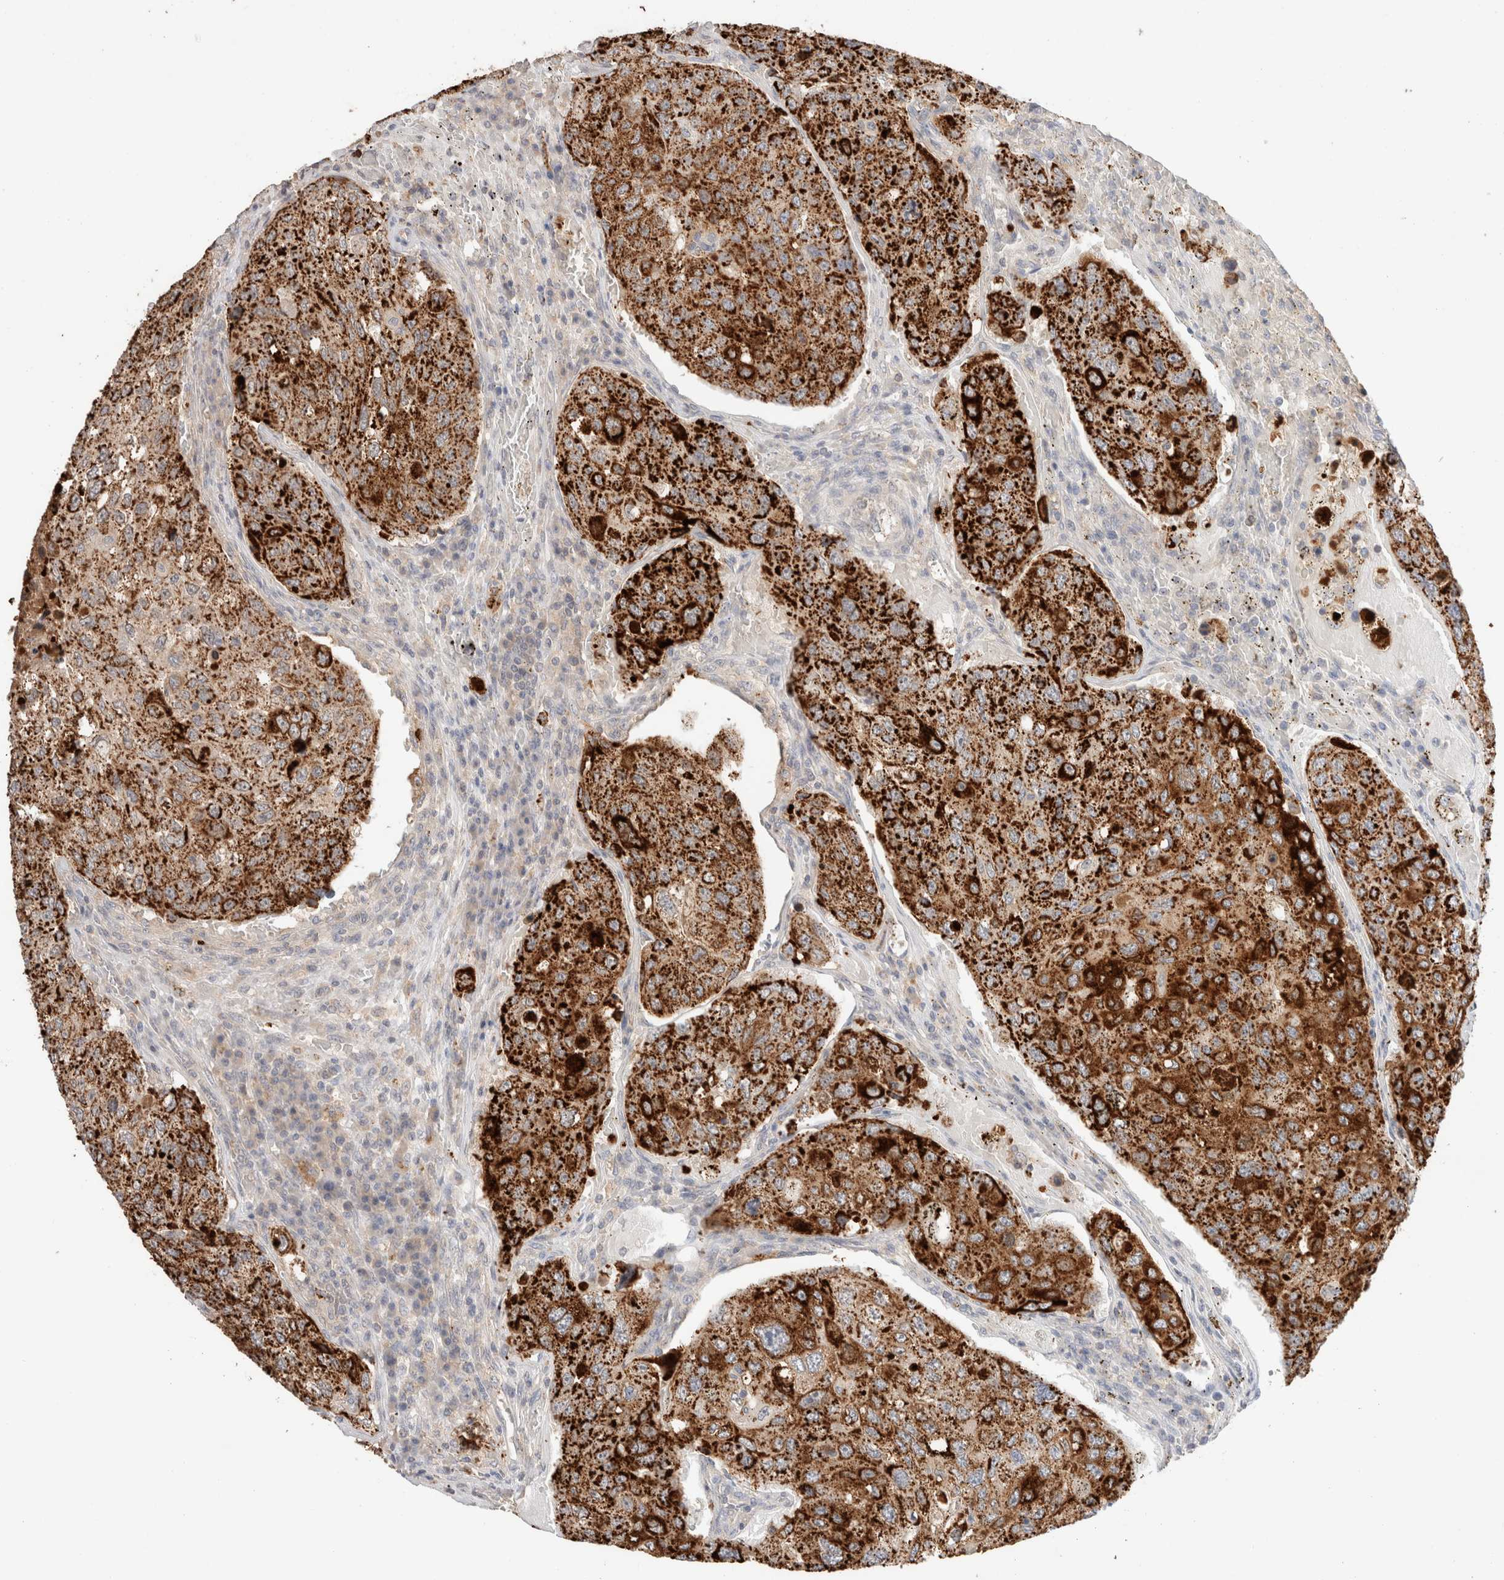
{"staining": {"intensity": "strong", "quantity": ">75%", "location": "cytoplasmic/membranous"}, "tissue": "urothelial cancer", "cell_type": "Tumor cells", "image_type": "cancer", "snomed": [{"axis": "morphology", "description": "Urothelial carcinoma, High grade"}, {"axis": "topography", "description": "Lymph node"}, {"axis": "topography", "description": "Urinary bladder"}], "caption": "Immunohistochemical staining of high-grade urothelial carcinoma displays high levels of strong cytoplasmic/membranous positivity in approximately >75% of tumor cells.", "gene": "TRIM41", "patient": {"sex": "male", "age": 51}}